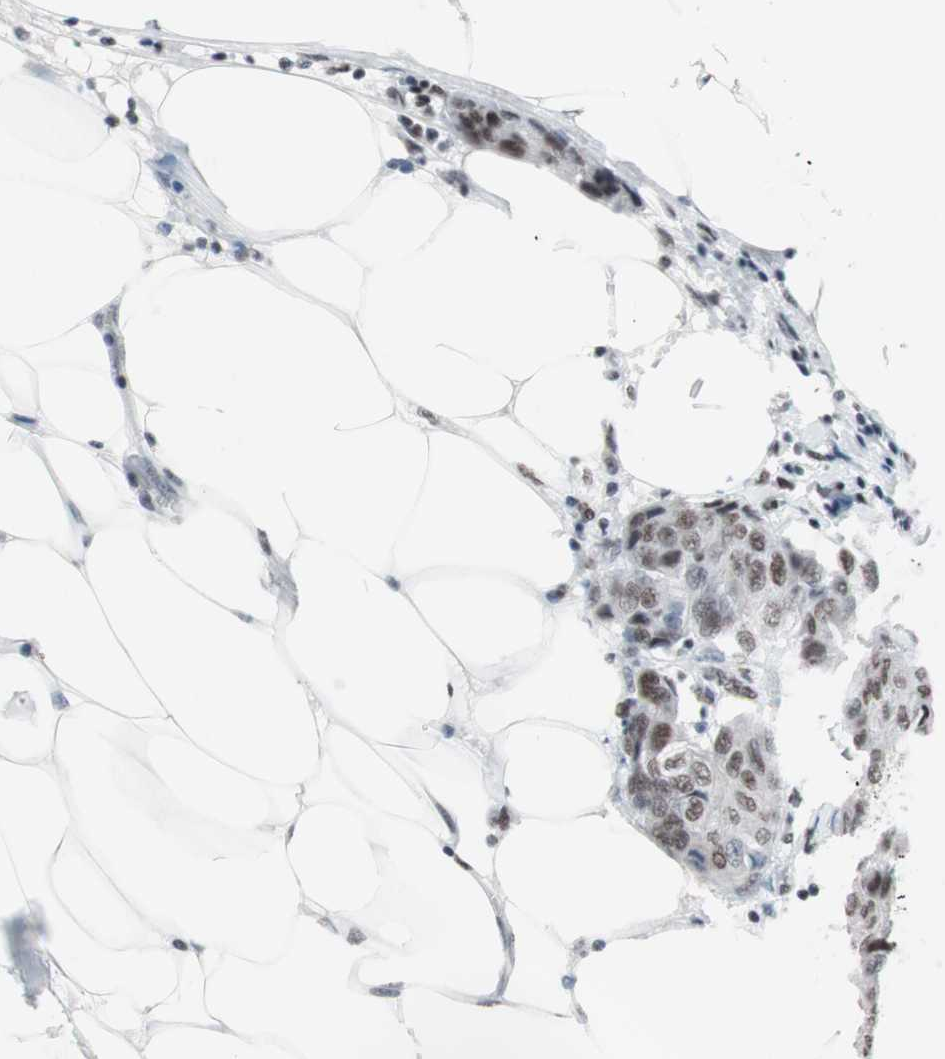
{"staining": {"intensity": "weak", "quantity": "25%-75%", "location": "nuclear"}, "tissue": "breast cancer", "cell_type": "Tumor cells", "image_type": "cancer", "snomed": [{"axis": "morphology", "description": "Duct carcinoma"}, {"axis": "topography", "description": "Breast"}], "caption": "Human breast cancer (infiltrating ductal carcinoma) stained for a protein (brown) reveals weak nuclear positive expression in about 25%-75% of tumor cells.", "gene": "ARID1A", "patient": {"sex": "female", "age": 80}}